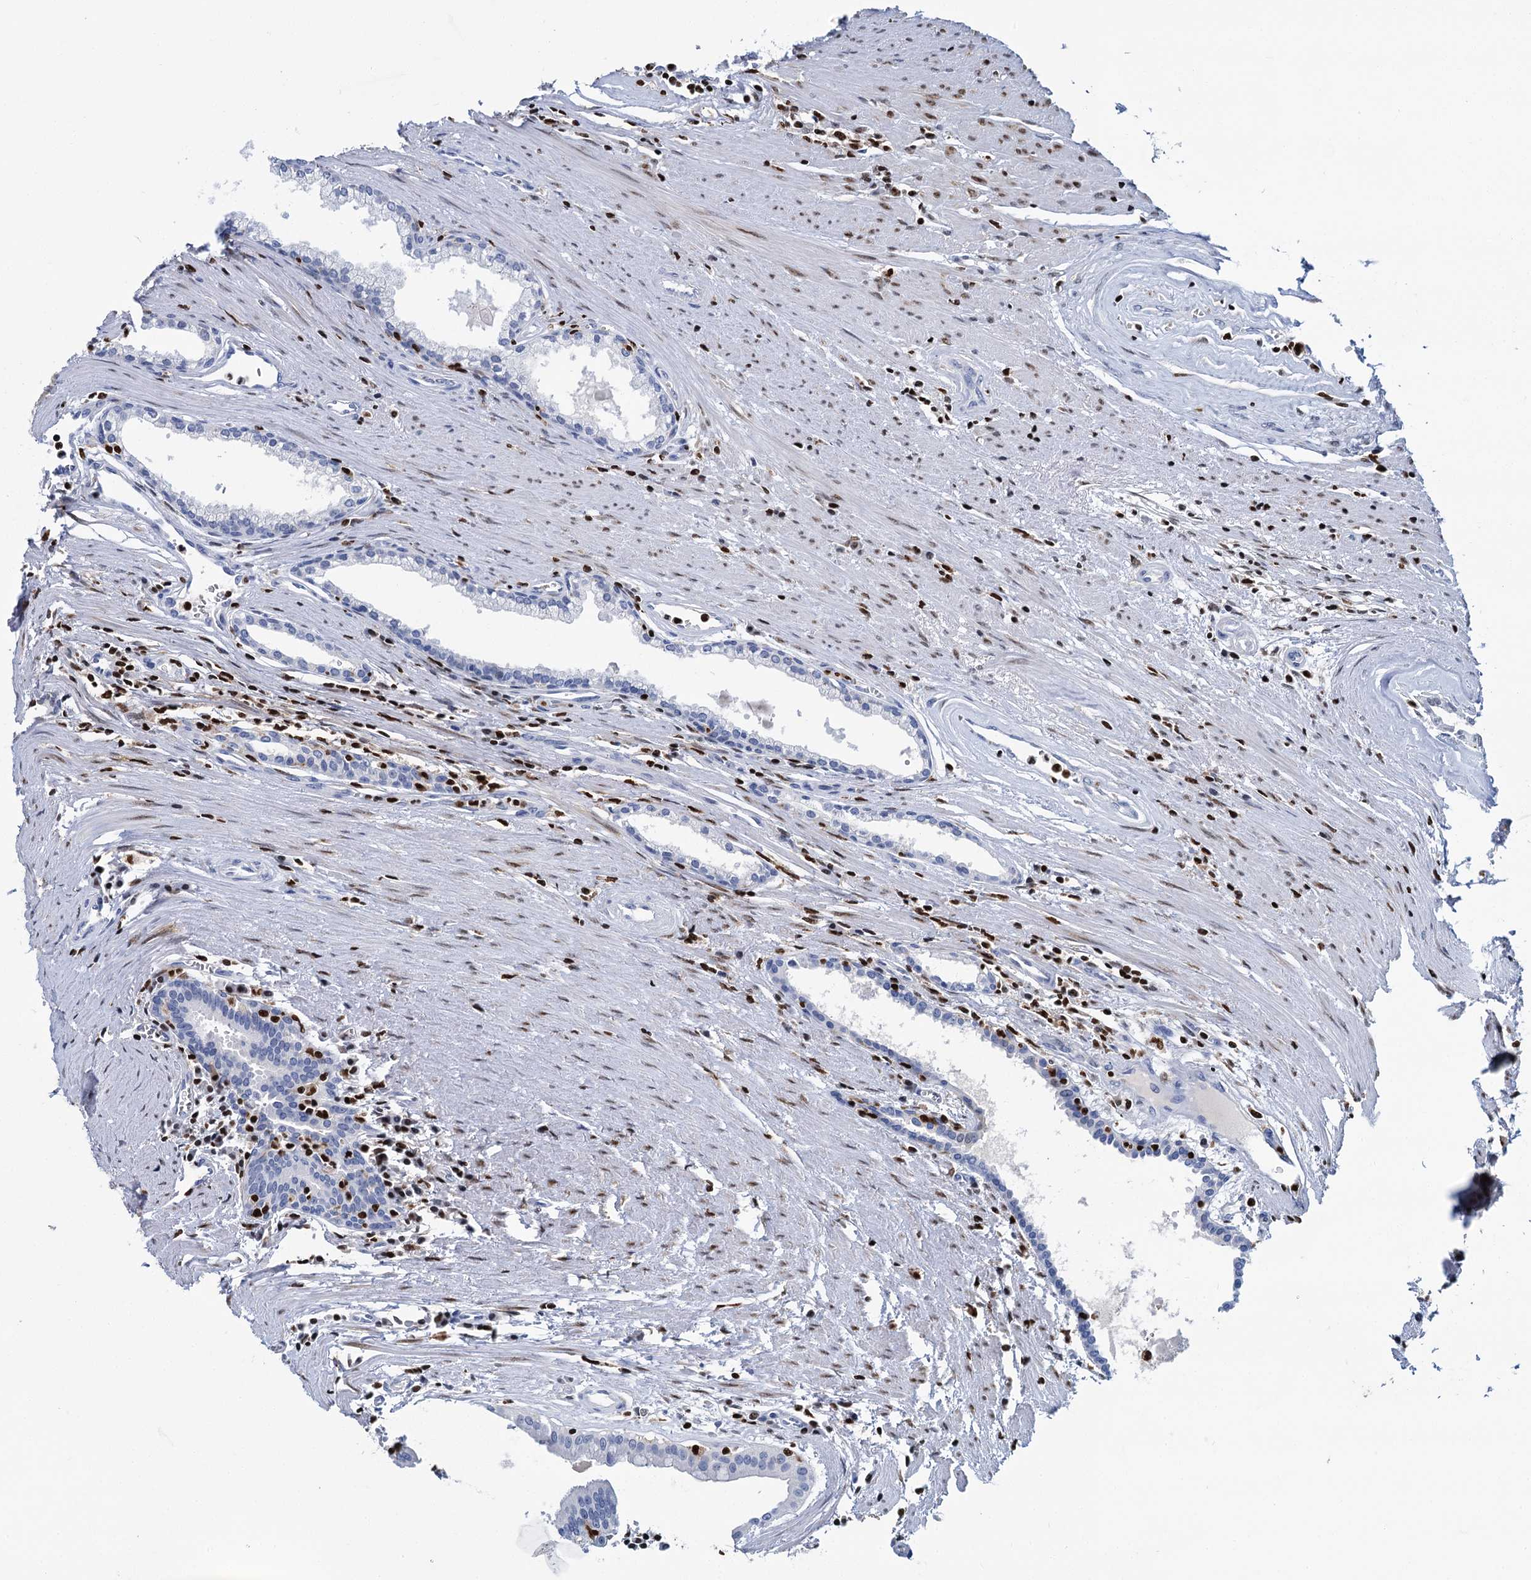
{"staining": {"intensity": "negative", "quantity": "none", "location": "none"}, "tissue": "prostate cancer", "cell_type": "Tumor cells", "image_type": "cancer", "snomed": [{"axis": "morphology", "description": "Adenocarcinoma, High grade"}, {"axis": "topography", "description": "Prostate"}], "caption": "There is no significant positivity in tumor cells of prostate cancer.", "gene": "CELF2", "patient": {"sex": "male", "age": 68}}